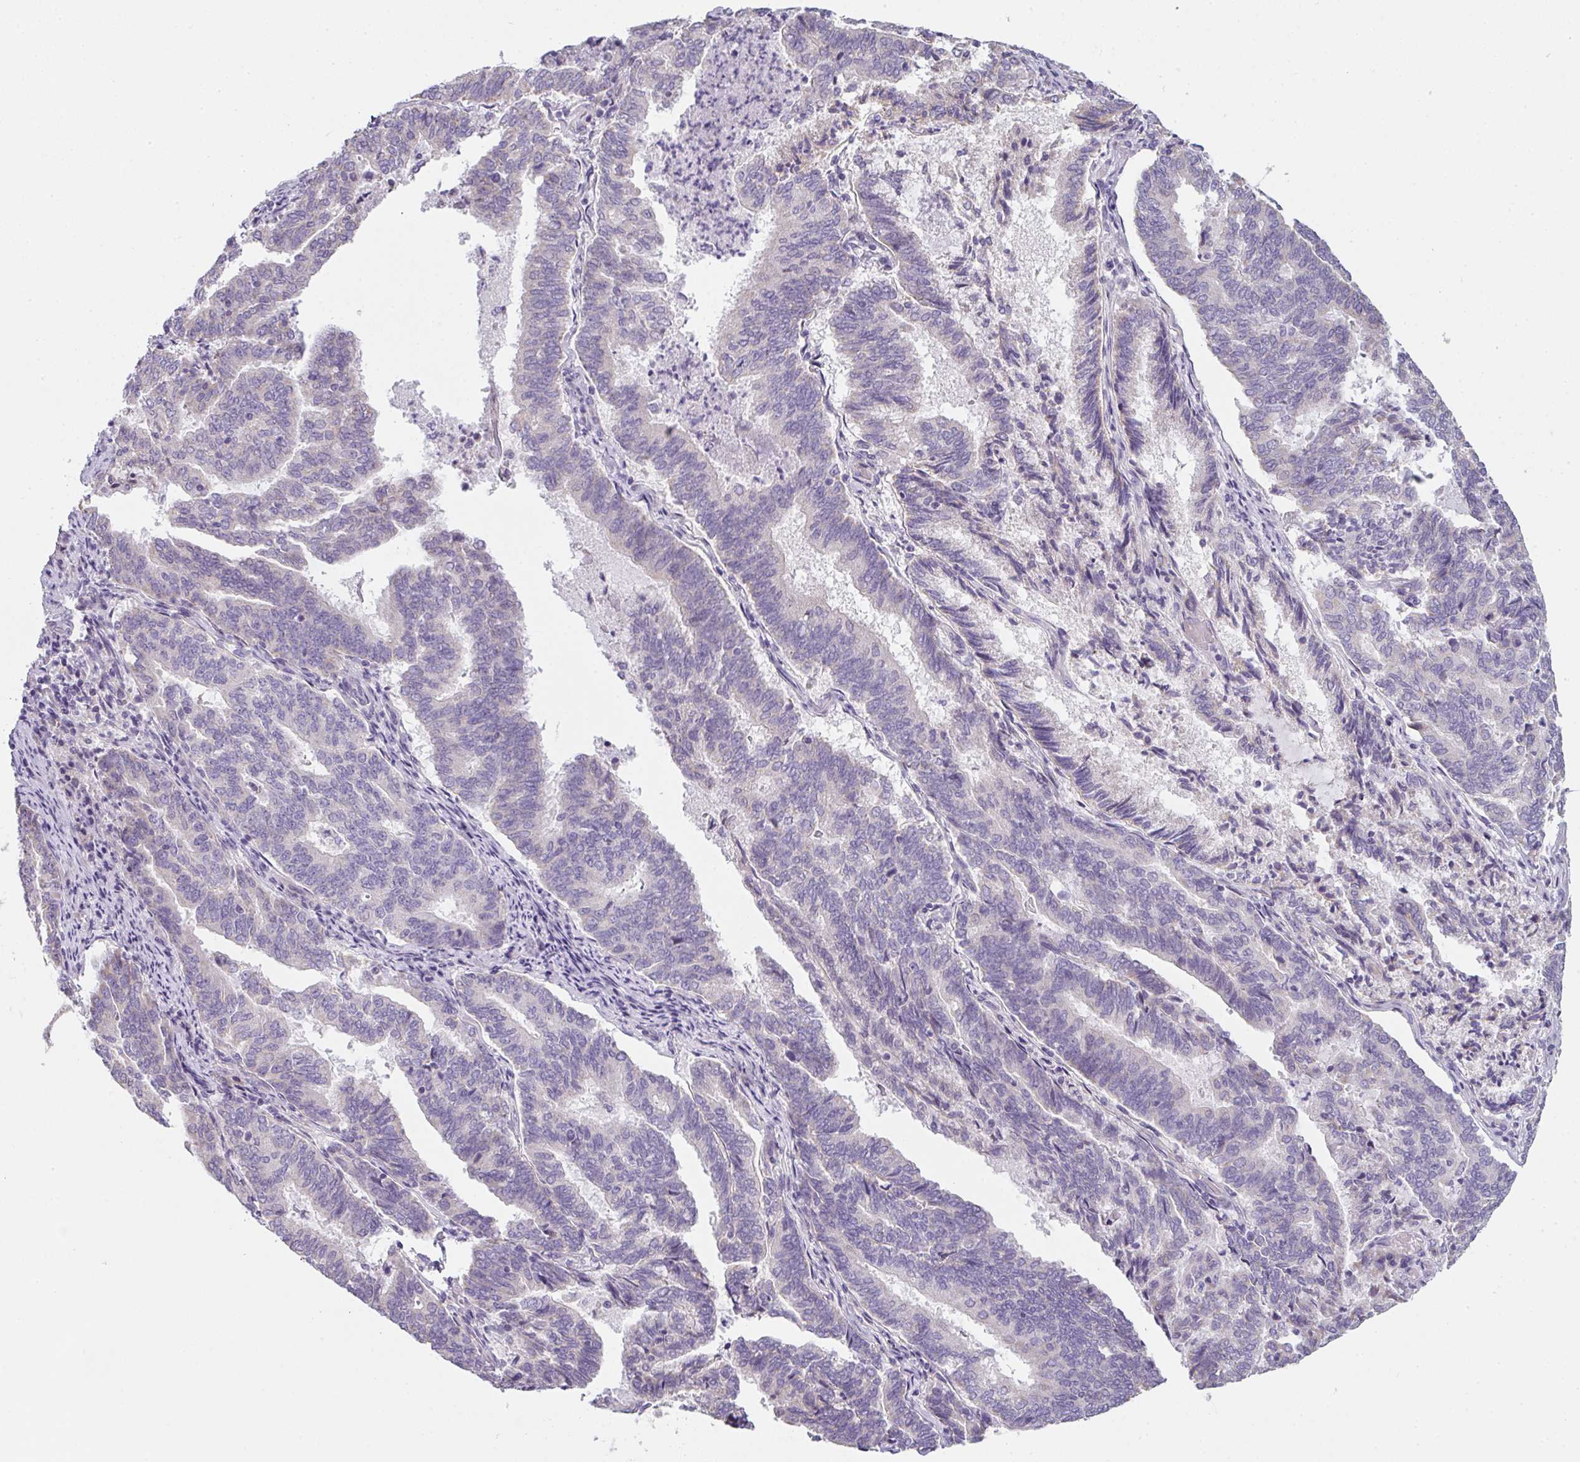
{"staining": {"intensity": "negative", "quantity": "none", "location": "none"}, "tissue": "endometrial cancer", "cell_type": "Tumor cells", "image_type": "cancer", "snomed": [{"axis": "morphology", "description": "Adenocarcinoma, NOS"}, {"axis": "topography", "description": "Endometrium"}], "caption": "This is a image of immunohistochemistry staining of endometrial adenocarcinoma, which shows no positivity in tumor cells.", "gene": "CACNA1S", "patient": {"sex": "female", "age": 80}}